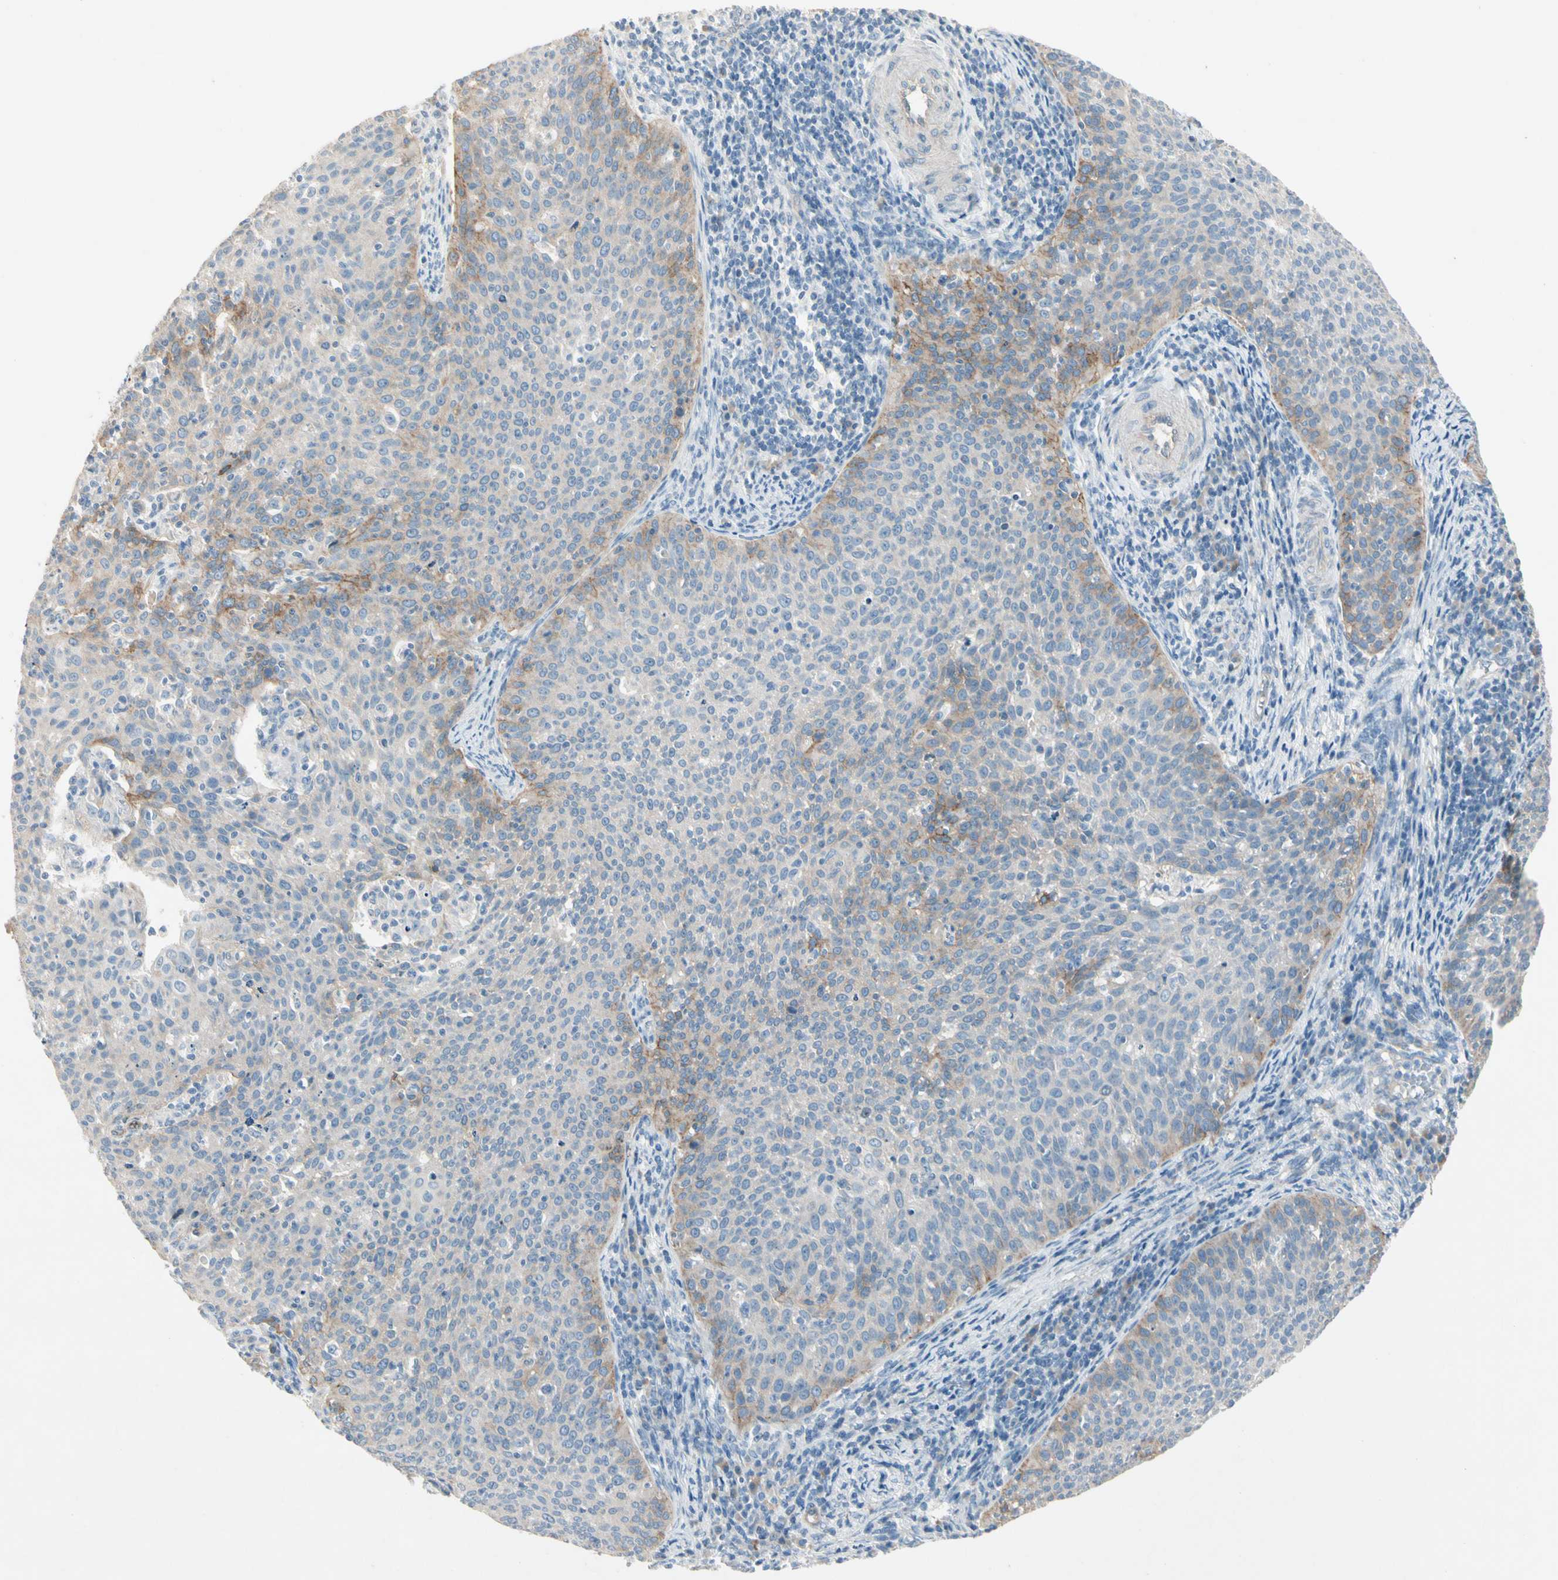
{"staining": {"intensity": "moderate", "quantity": "25%-75%", "location": "cytoplasmic/membranous"}, "tissue": "cervical cancer", "cell_type": "Tumor cells", "image_type": "cancer", "snomed": [{"axis": "morphology", "description": "Squamous cell carcinoma, NOS"}, {"axis": "topography", "description": "Cervix"}], "caption": "A high-resolution image shows immunohistochemistry (IHC) staining of cervical cancer (squamous cell carcinoma), which displays moderate cytoplasmic/membranous positivity in approximately 25%-75% of tumor cells.", "gene": "ITGA3", "patient": {"sex": "female", "age": 38}}